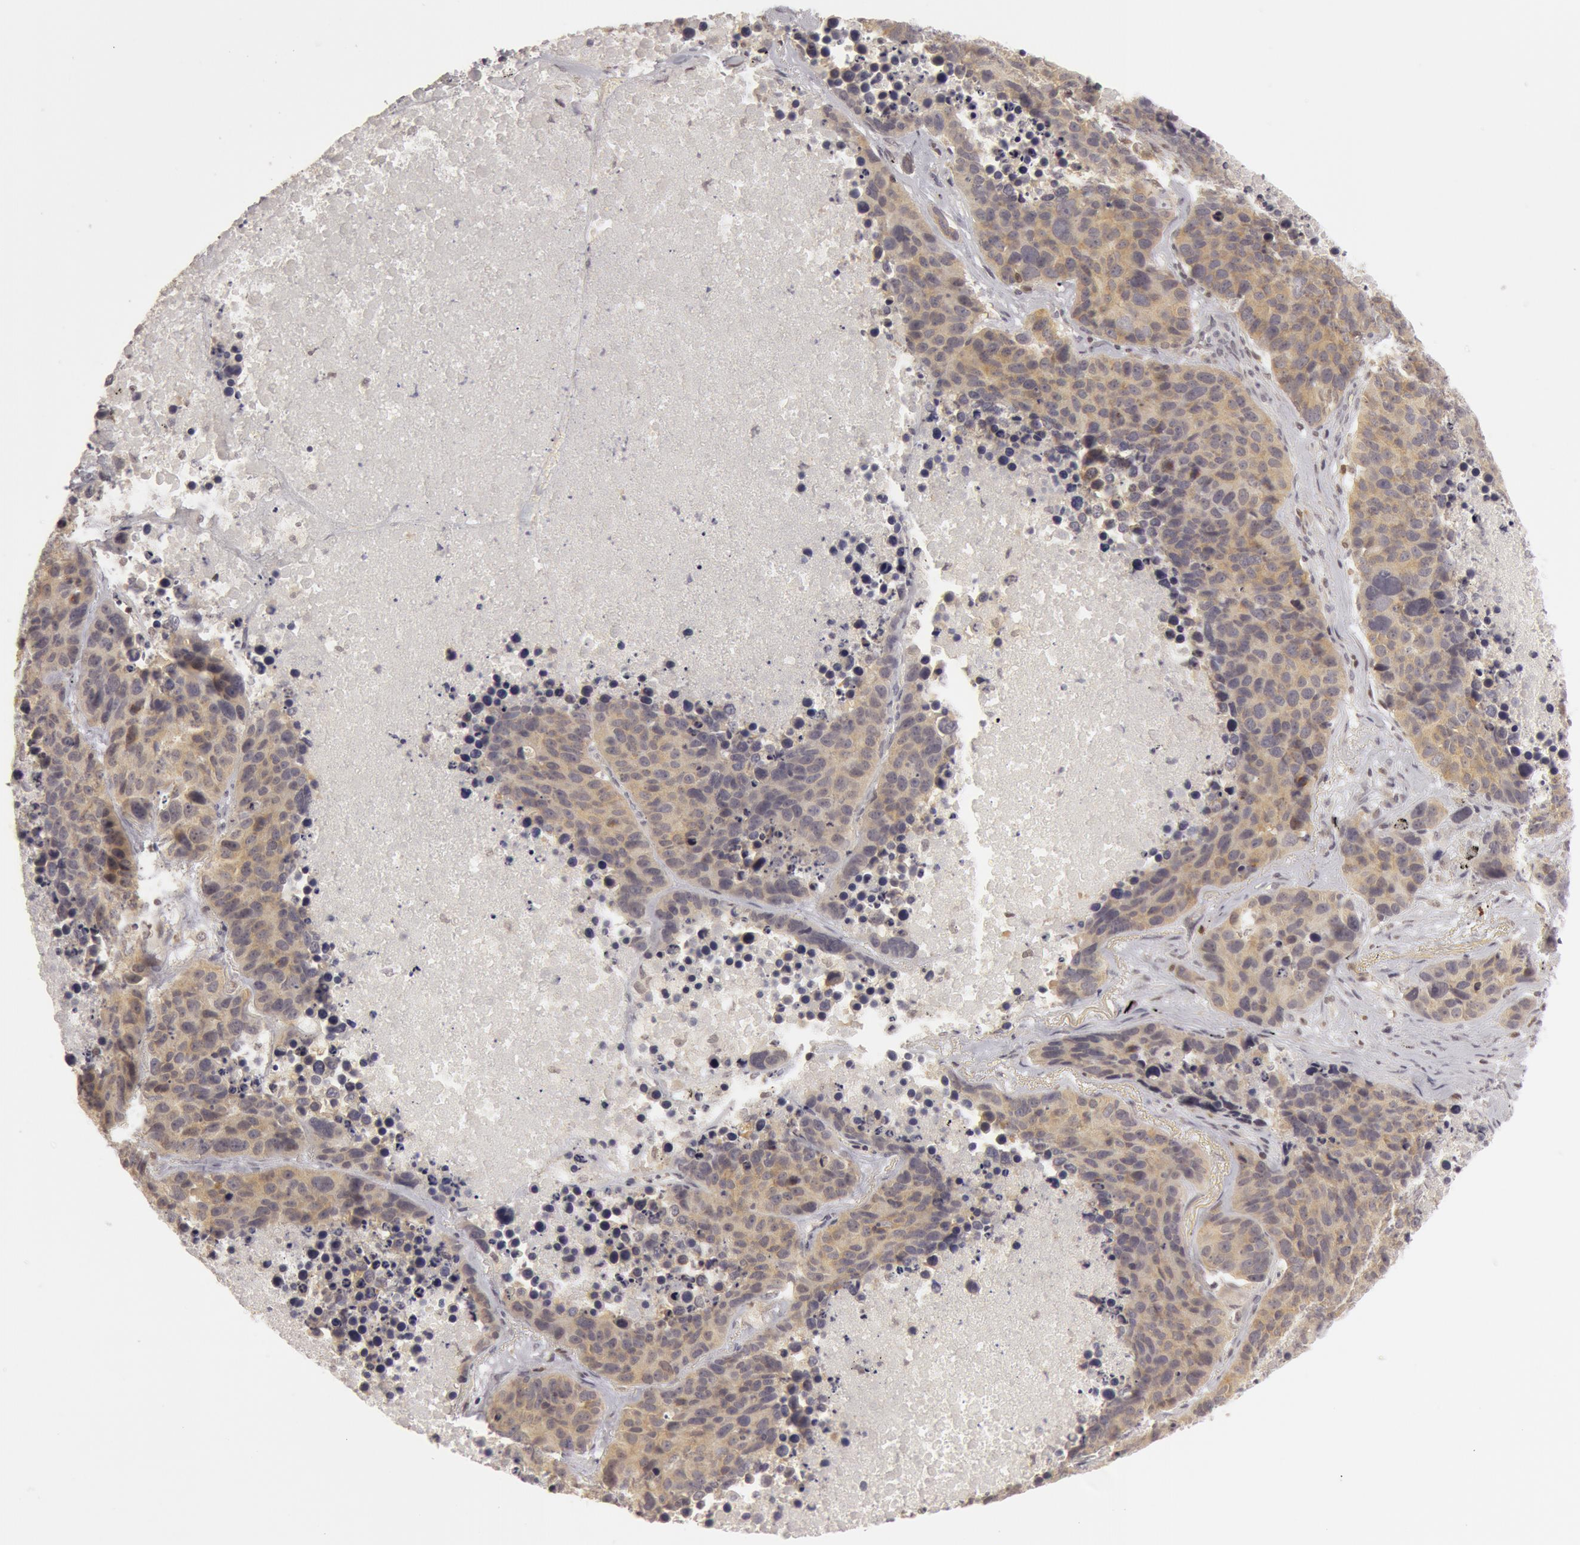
{"staining": {"intensity": "negative", "quantity": "none", "location": "none"}, "tissue": "lung cancer", "cell_type": "Tumor cells", "image_type": "cancer", "snomed": [{"axis": "morphology", "description": "Carcinoid, malignant, NOS"}, {"axis": "topography", "description": "Lung"}], "caption": "High magnification brightfield microscopy of lung cancer stained with DAB (brown) and counterstained with hematoxylin (blue): tumor cells show no significant positivity.", "gene": "OASL", "patient": {"sex": "male", "age": 60}}